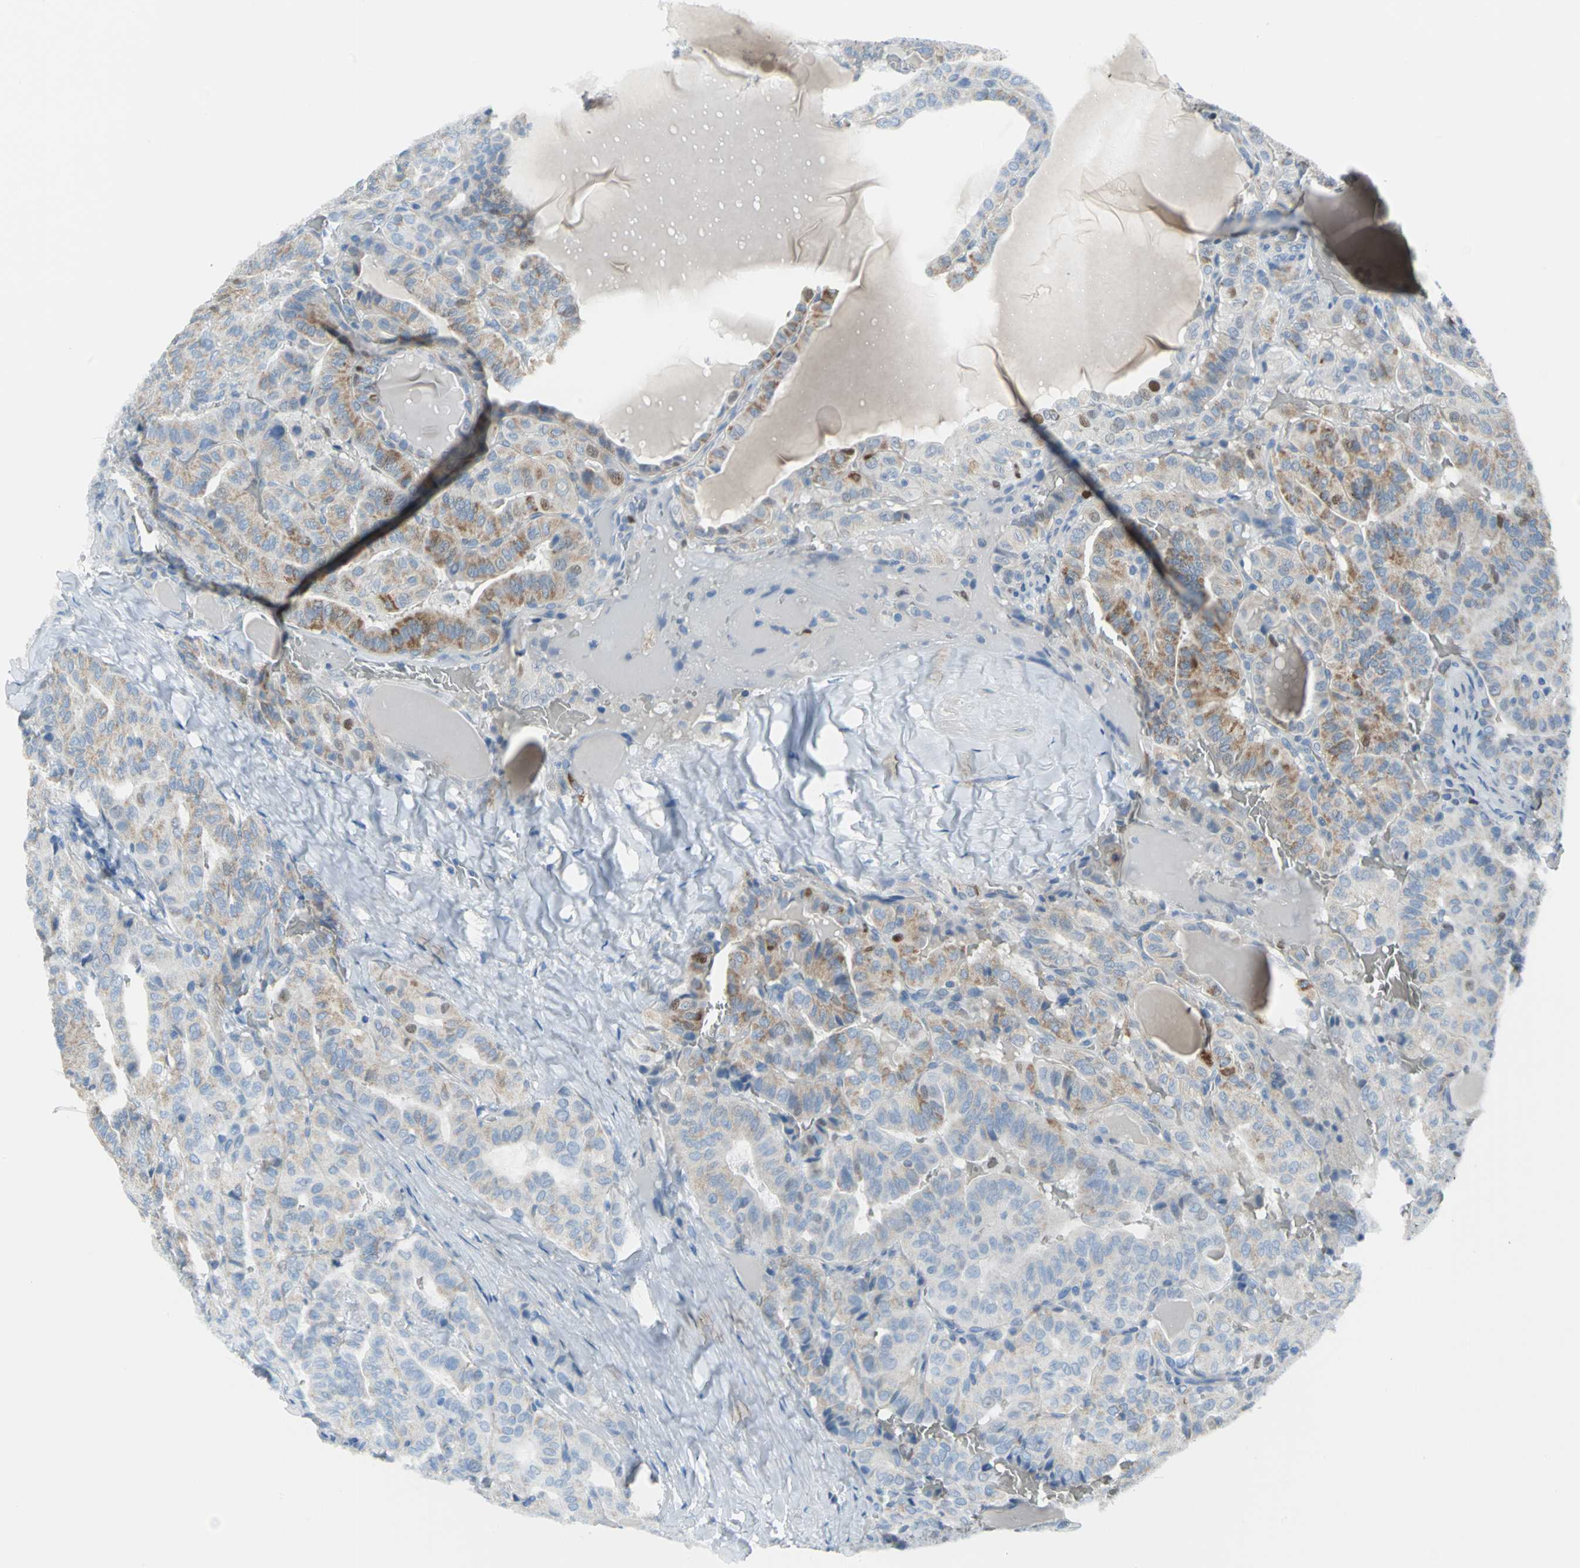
{"staining": {"intensity": "moderate", "quantity": "25%-75%", "location": "cytoplasmic/membranous"}, "tissue": "thyroid cancer", "cell_type": "Tumor cells", "image_type": "cancer", "snomed": [{"axis": "morphology", "description": "Papillary adenocarcinoma, NOS"}, {"axis": "topography", "description": "Thyroid gland"}], "caption": "This micrograph demonstrates papillary adenocarcinoma (thyroid) stained with IHC to label a protein in brown. The cytoplasmic/membranous of tumor cells show moderate positivity for the protein. Nuclei are counter-stained blue.", "gene": "MCM3", "patient": {"sex": "male", "age": 77}}